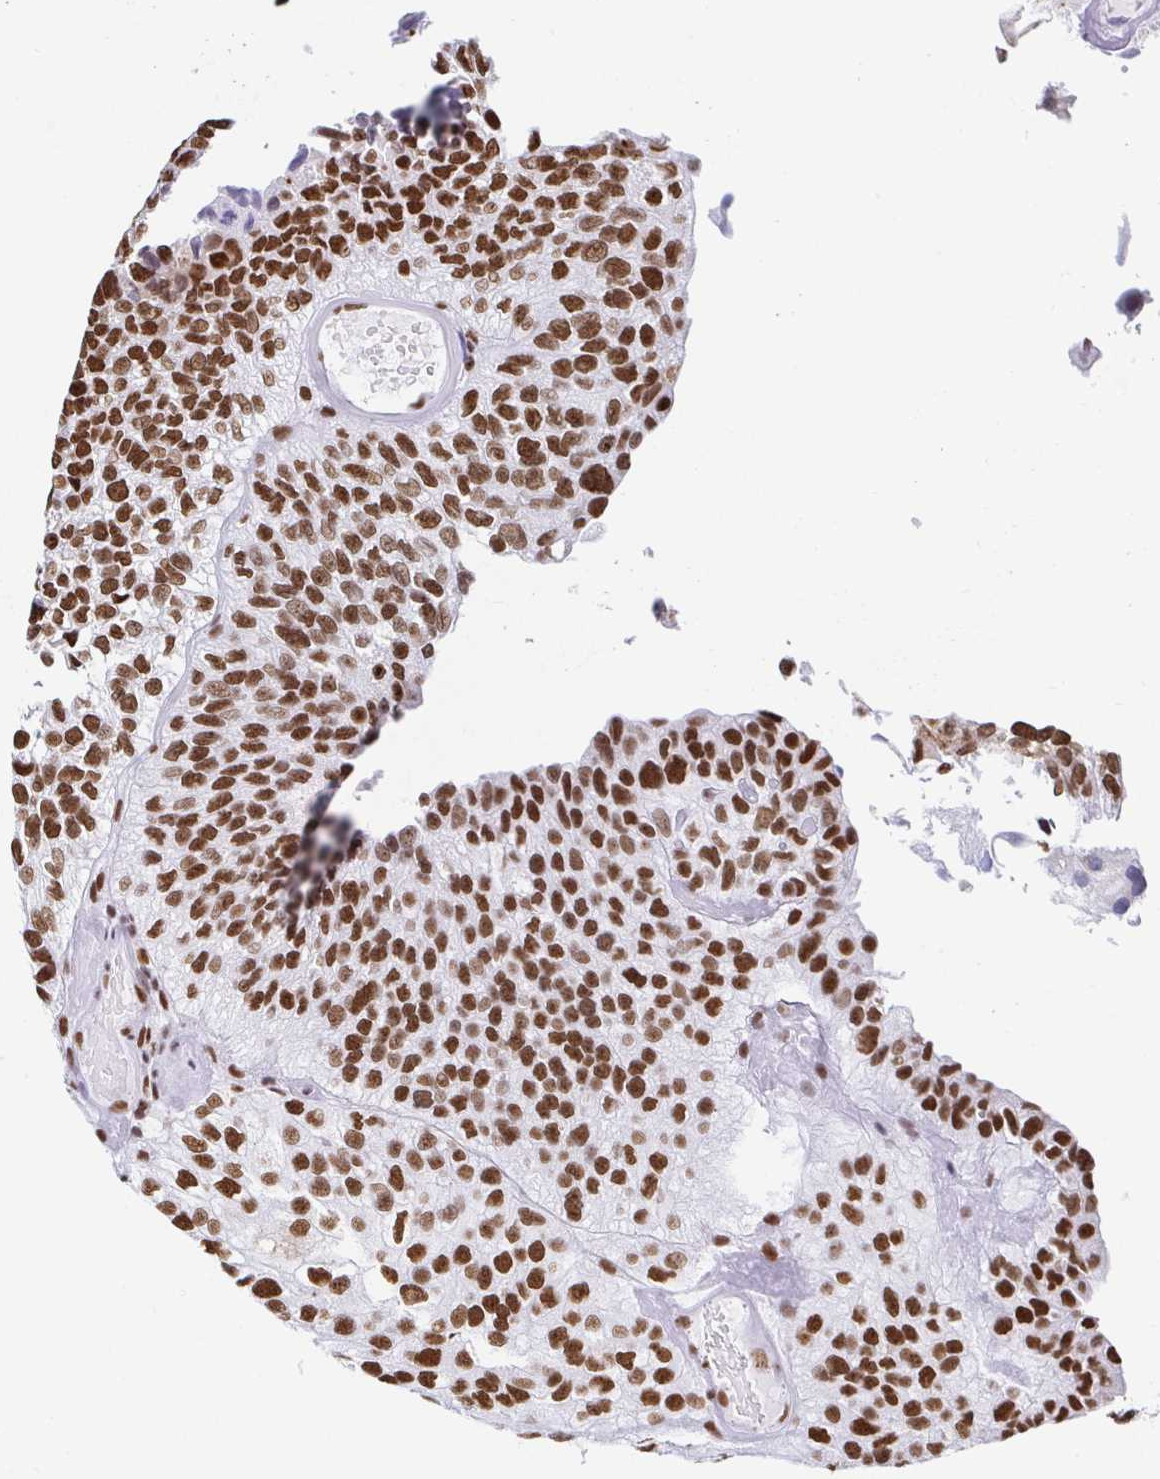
{"staining": {"intensity": "strong", "quantity": ">75%", "location": "nuclear"}, "tissue": "urothelial cancer", "cell_type": "Tumor cells", "image_type": "cancer", "snomed": [{"axis": "morphology", "description": "Urothelial carcinoma, NOS"}, {"axis": "topography", "description": "Urinary bladder"}], "caption": "Protein expression analysis of urothelial cancer displays strong nuclear positivity in about >75% of tumor cells. (Brightfield microscopy of DAB IHC at high magnification).", "gene": "EWSR1", "patient": {"sex": "male", "age": 87}}